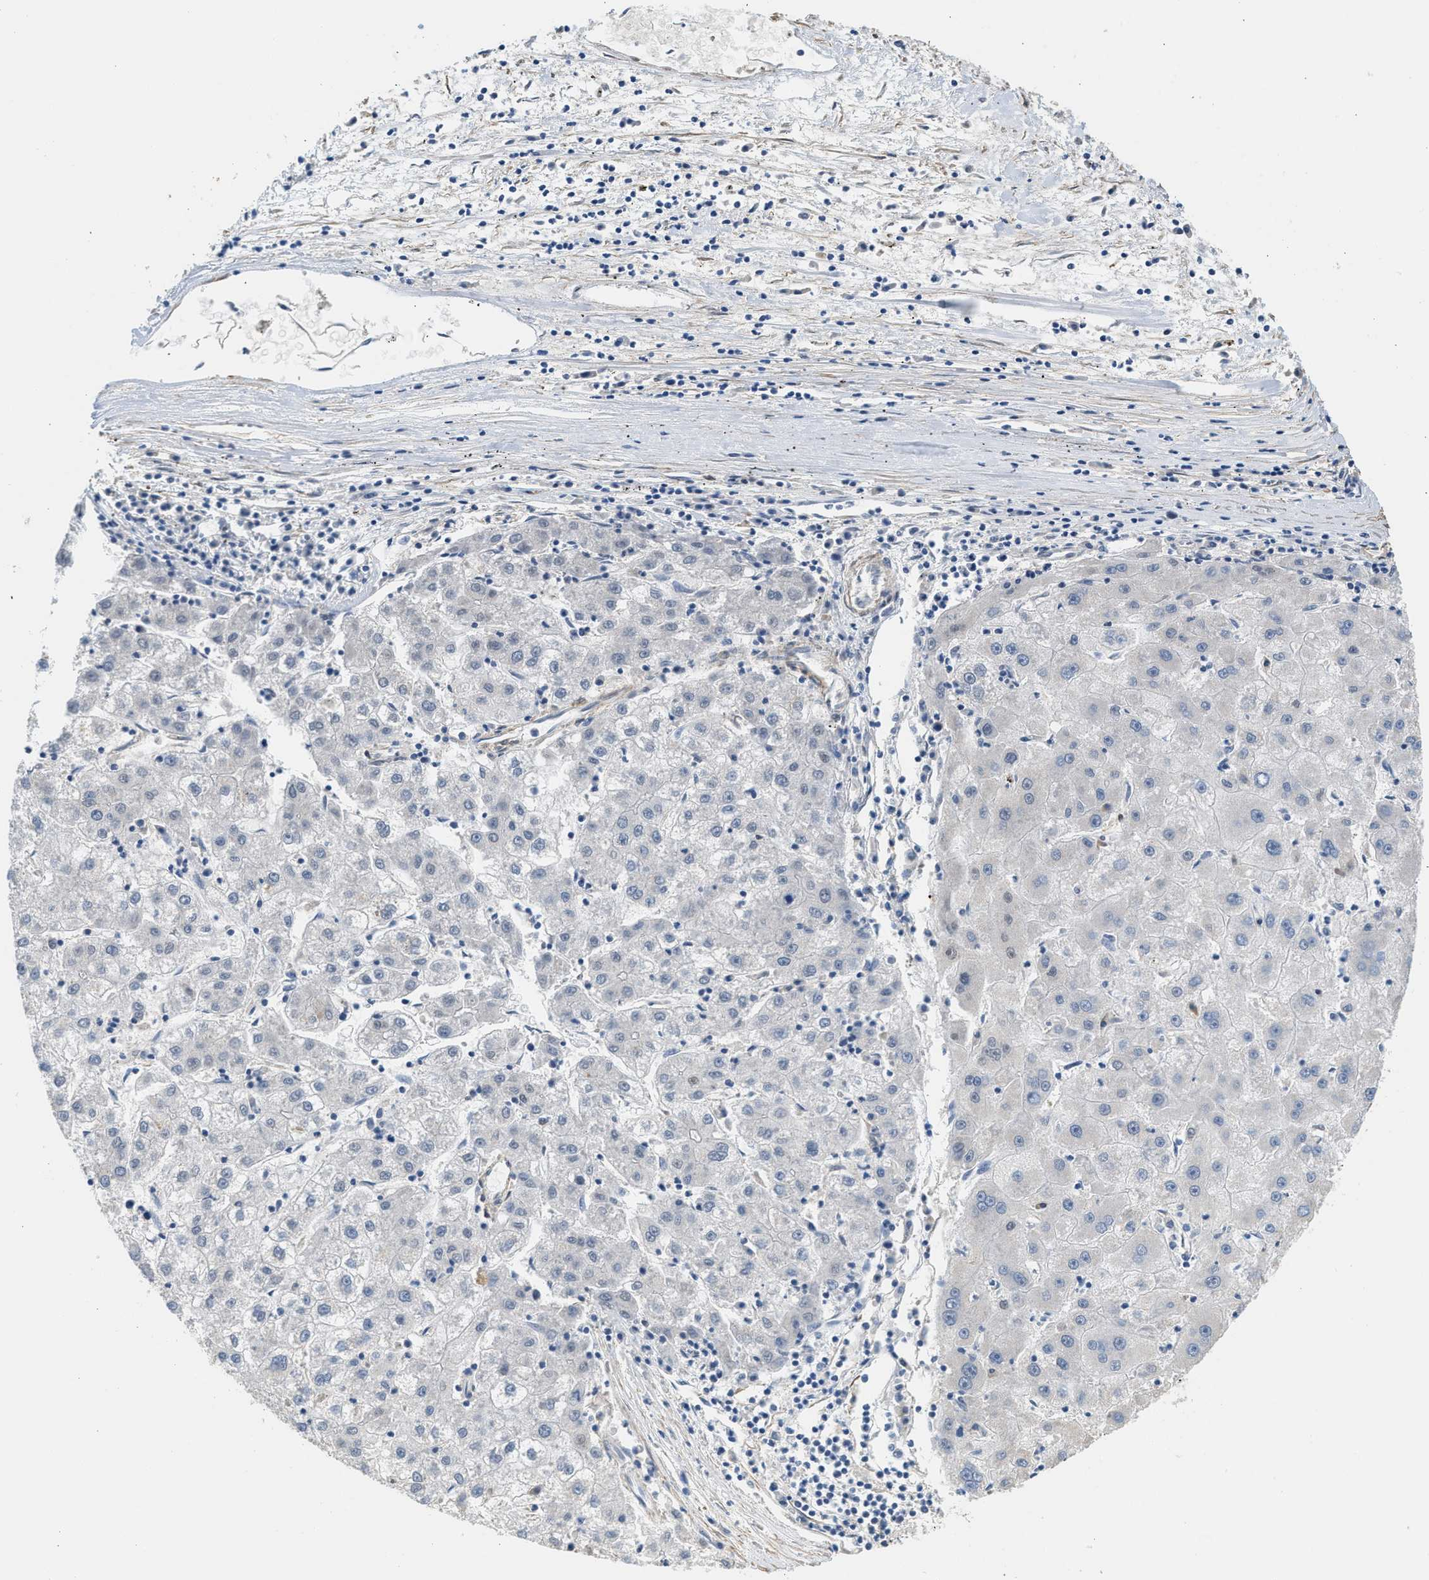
{"staining": {"intensity": "negative", "quantity": "none", "location": "none"}, "tissue": "liver cancer", "cell_type": "Tumor cells", "image_type": "cancer", "snomed": [{"axis": "morphology", "description": "Carcinoma, Hepatocellular, NOS"}, {"axis": "topography", "description": "Liver"}], "caption": "A photomicrograph of liver cancer (hepatocellular carcinoma) stained for a protein displays no brown staining in tumor cells.", "gene": "ZBTB20", "patient": {"sex": "male", "age": 72}}